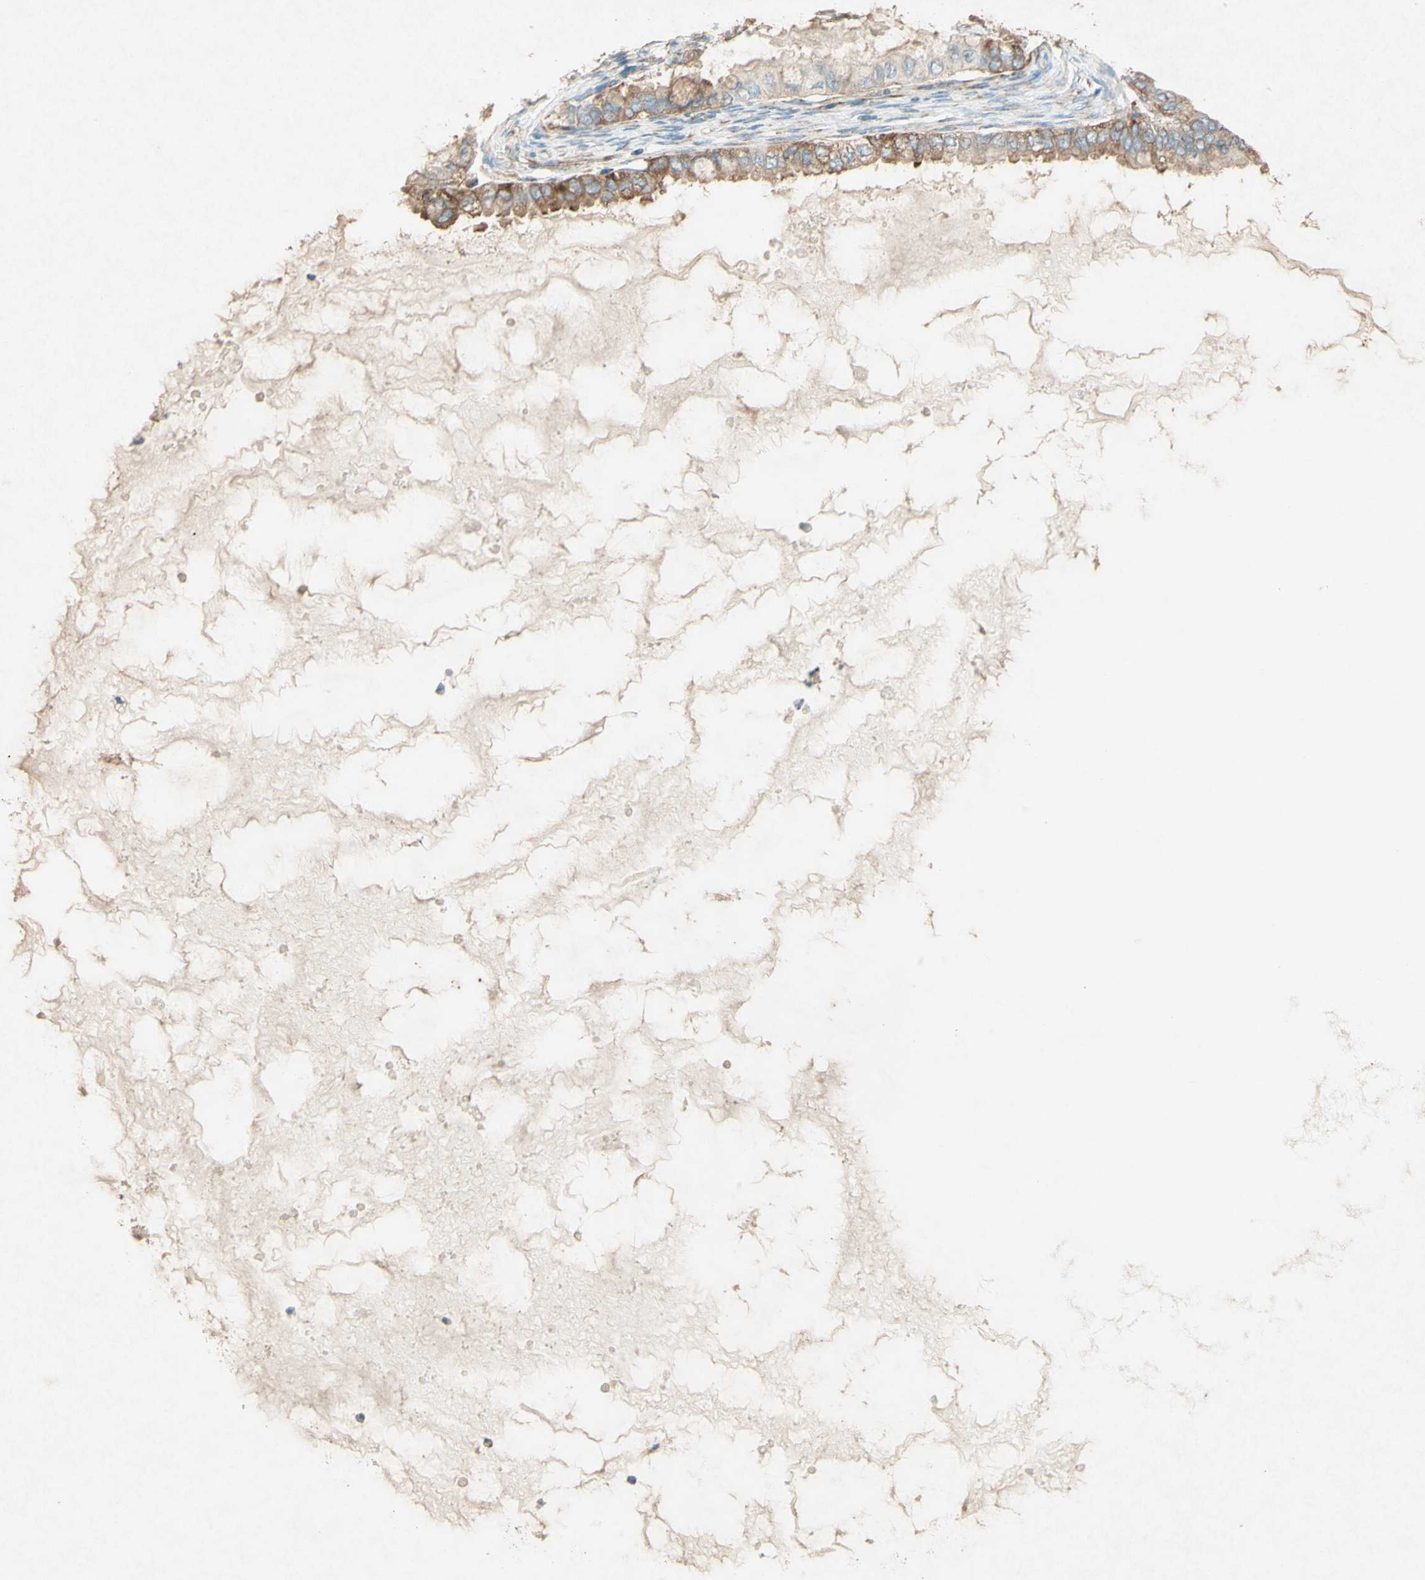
{"staining": {"intensity": "moderate", "quantity": "25%-75%", "location": "cytoplasmic/membranous"}, "tissue": "ovarian cancer", "cell_type": "Tumor cells", "image_type": "cancer", "snomed": [{"axis": "morphology", "description": "Cystadenocarcinoma, mucinous, NOS"}, {"axis": "topography", "description": "Ovary"}], "caption": "About 25%-75% of tumor cells in mucinous cystadenocarcinoma (ovarian) reveal moderate cytoplasmic/membranous protein expression as visualized by brown immunohistochemical staining.", "gene": "PABPC1", "patient": {"sex": "female", "age": 80}}